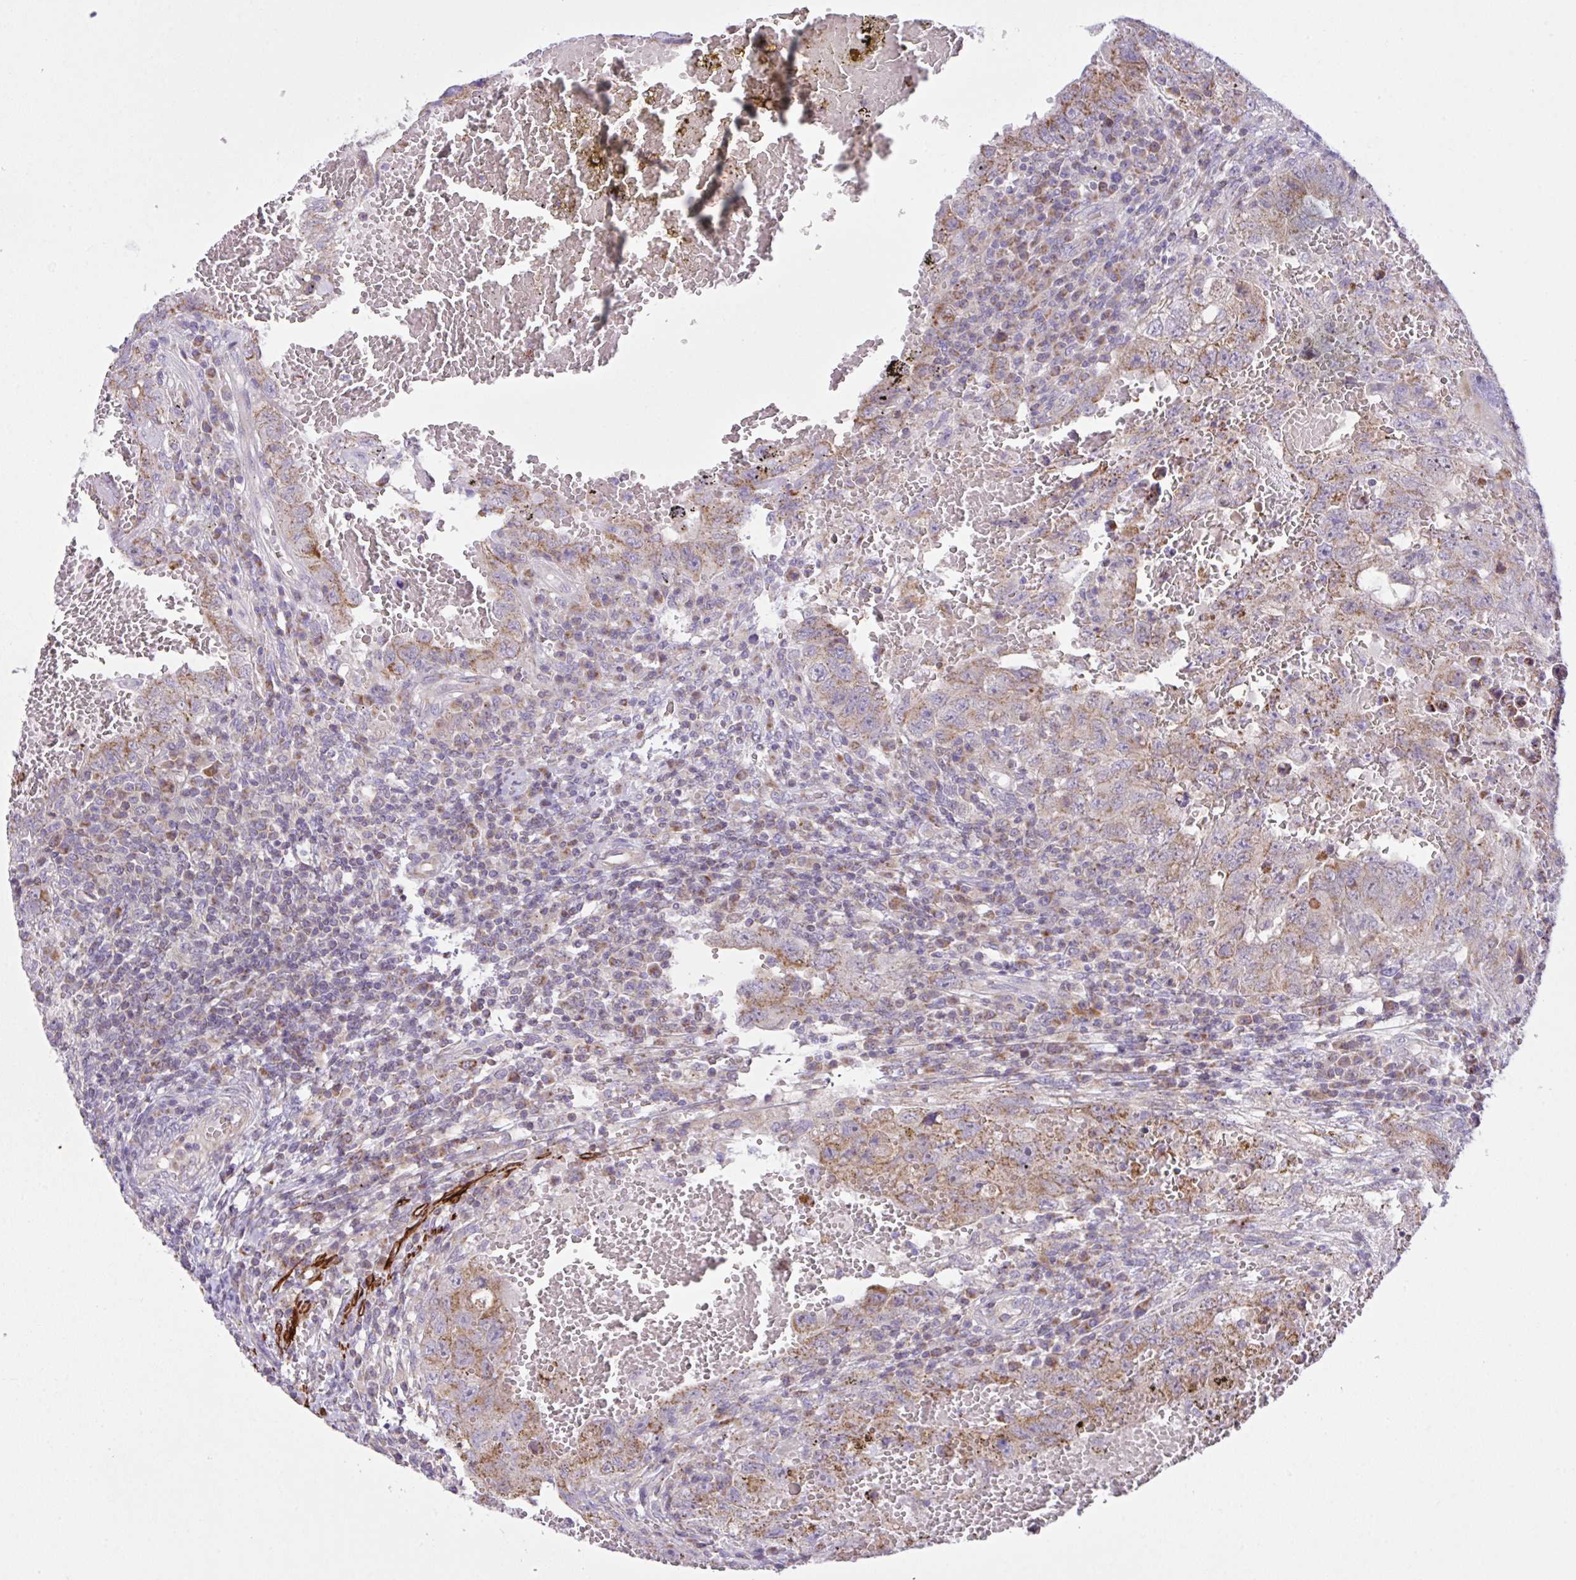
{"staining": {"intensity": "moderate", "quantity": "25%-75%", "location": "cytoplasmic/membranous"}, "tissue": "testis cancer", "cell_type": "Tumor cells", "image_type": "cancer", "snomed": [{"axis": "morphology", "description": "Carcinoma, Embryonal, NOS"}, {"axis": "topography", "description": "Testis"}], "caption": "Human embryonal carcinoma (testis) stained with a protein marker exhibits moderate staining in tumor cells.", "gene": "CHDH", "patient": {"sex": "male", "age": 26}}